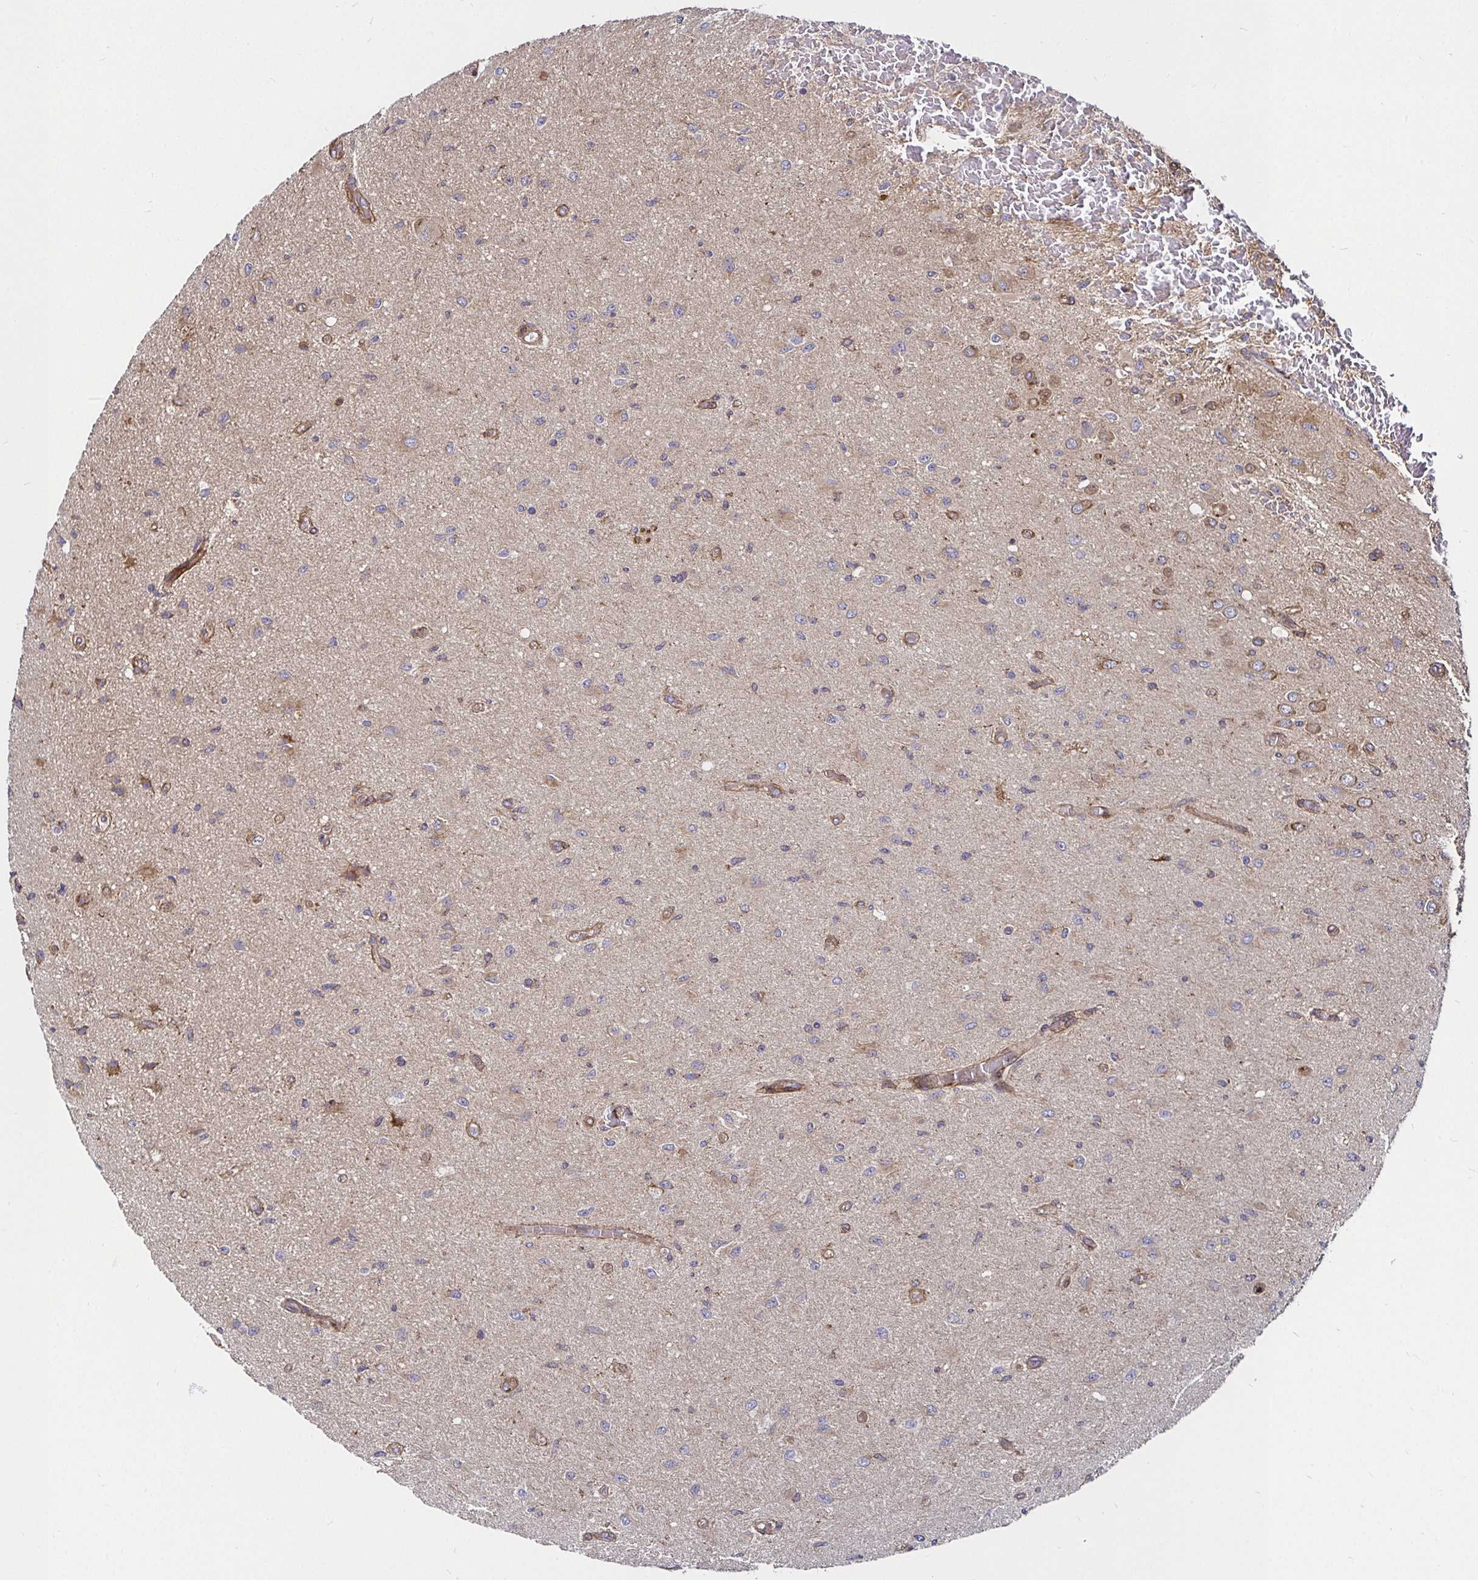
{"staining": {"intensity": "moderate", "quantity": "25%-75%", "location": "cytoplasmic/membranous"}, "tissue": "glioma", "cell_type": "Tumor cells", "image_type": "cancer", "snomed": [{"axis": "morphology", "description": "Glioma, malignant, High grade"}, {"axis": "topography", "description": "Brain"}], "caption": "Brown immunohistochemical staining in malignant glioma (high-grade) demonstrates moderate cytoplasmic/membranous staining in approximately 25%-75% of tumor cells. The staining was performed using DAB (3,3'-diaminobenzidine) to visualize the protein expression in brown, while the nuclei were stained in blue with hematoxylin (Magnification: 20x).", "gene": "SMYD3", "patient": {"sex": "male", "age": 67}}